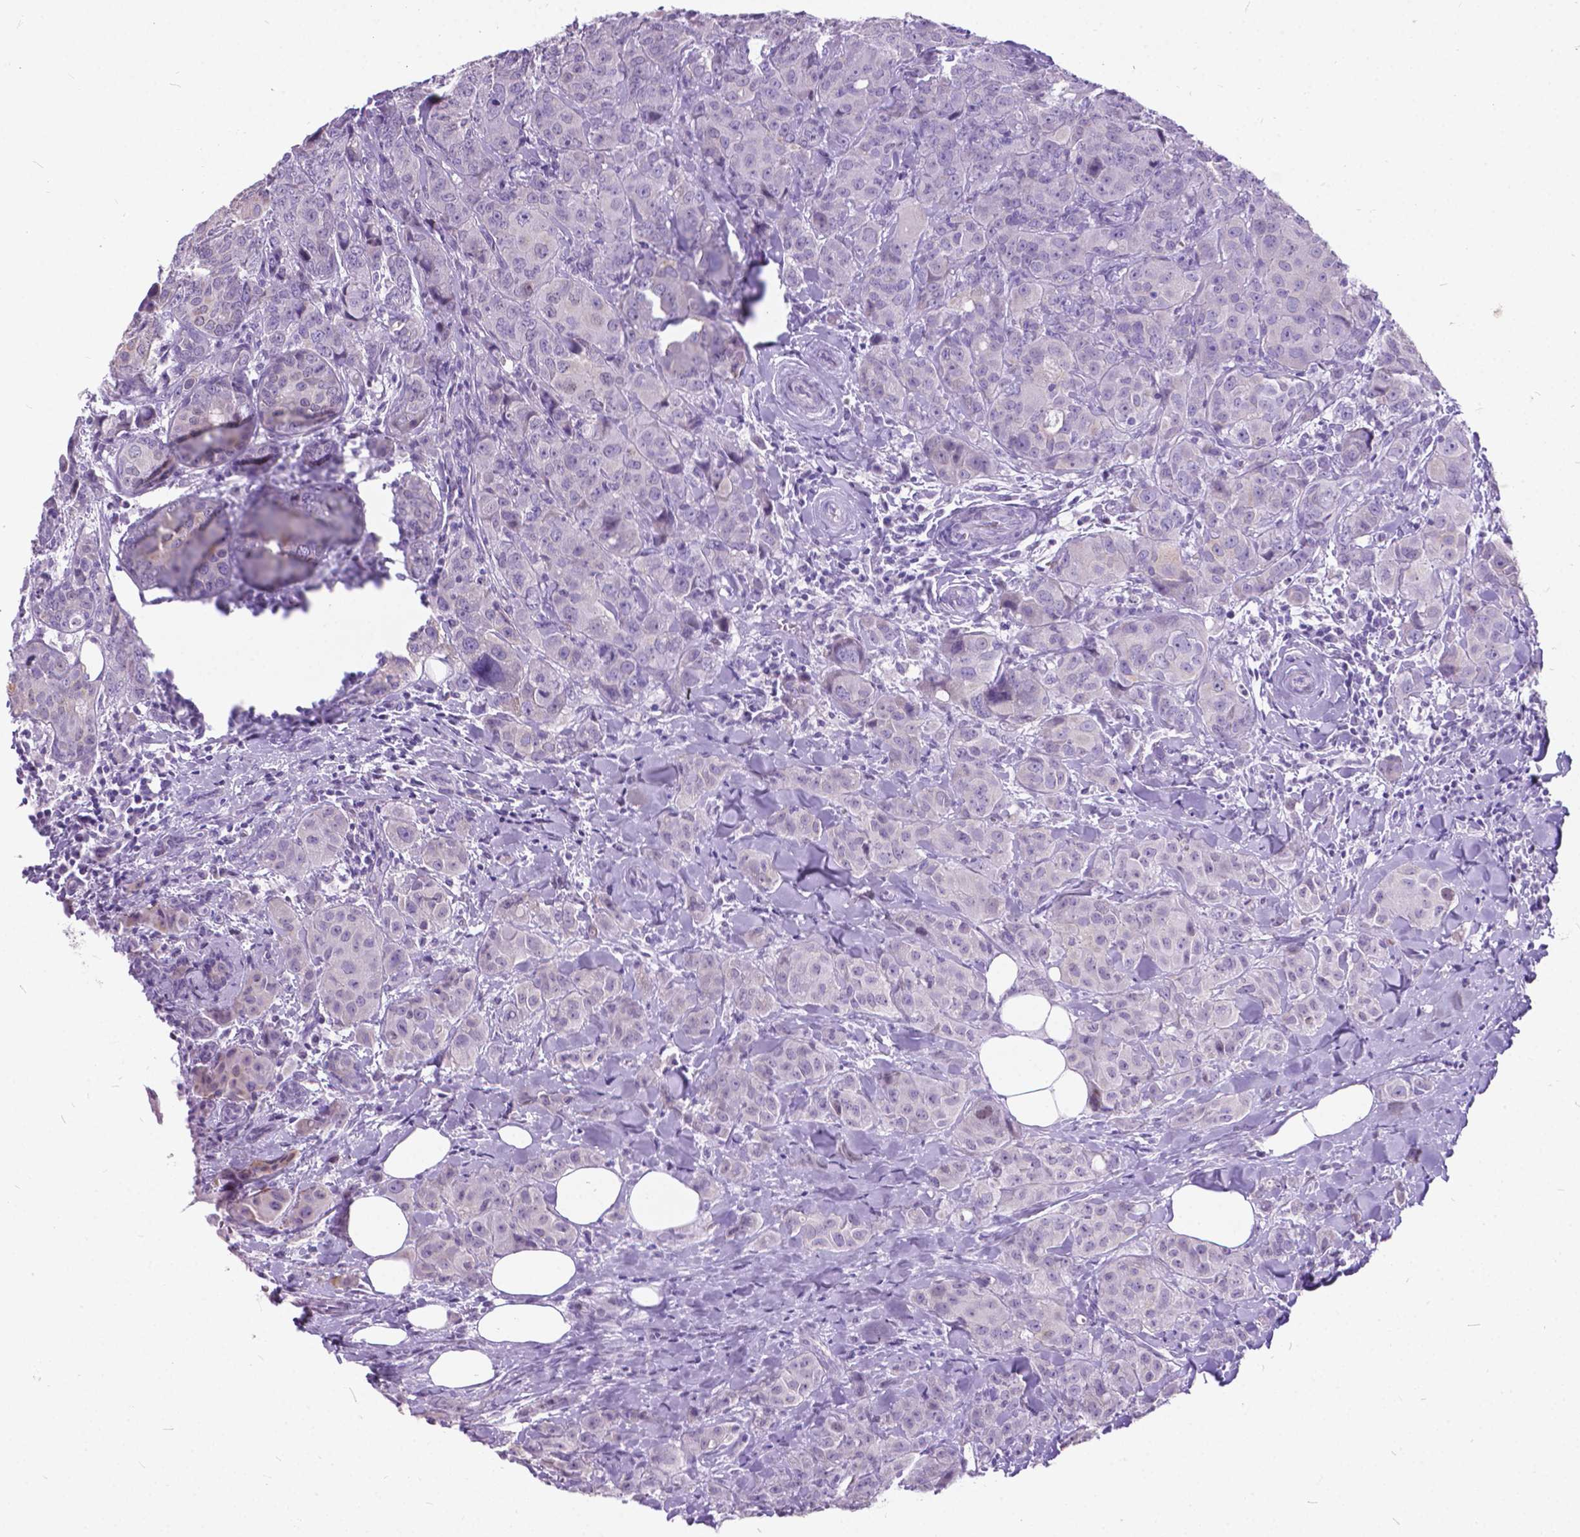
{"staining": {"intensity": "negative", "quantity": "none", "location": "none"}, "tissue": "breast cancer", "cell_type": "Tumor cells", "image_type": "cancer", "snomed": [{"axis": "morphology", "description": "Duct carcinoma"}, {"axis": "topography", "description": "Breast"}], "caption": "An IHC histopathology image of infiltrating ductal carcinoma (breast) is shown. There is no staining in tumor cells of infiltrating ductal carcinoma (breast).", "gene": "BSND", "patient": {"sex": "female", "age": 43}}